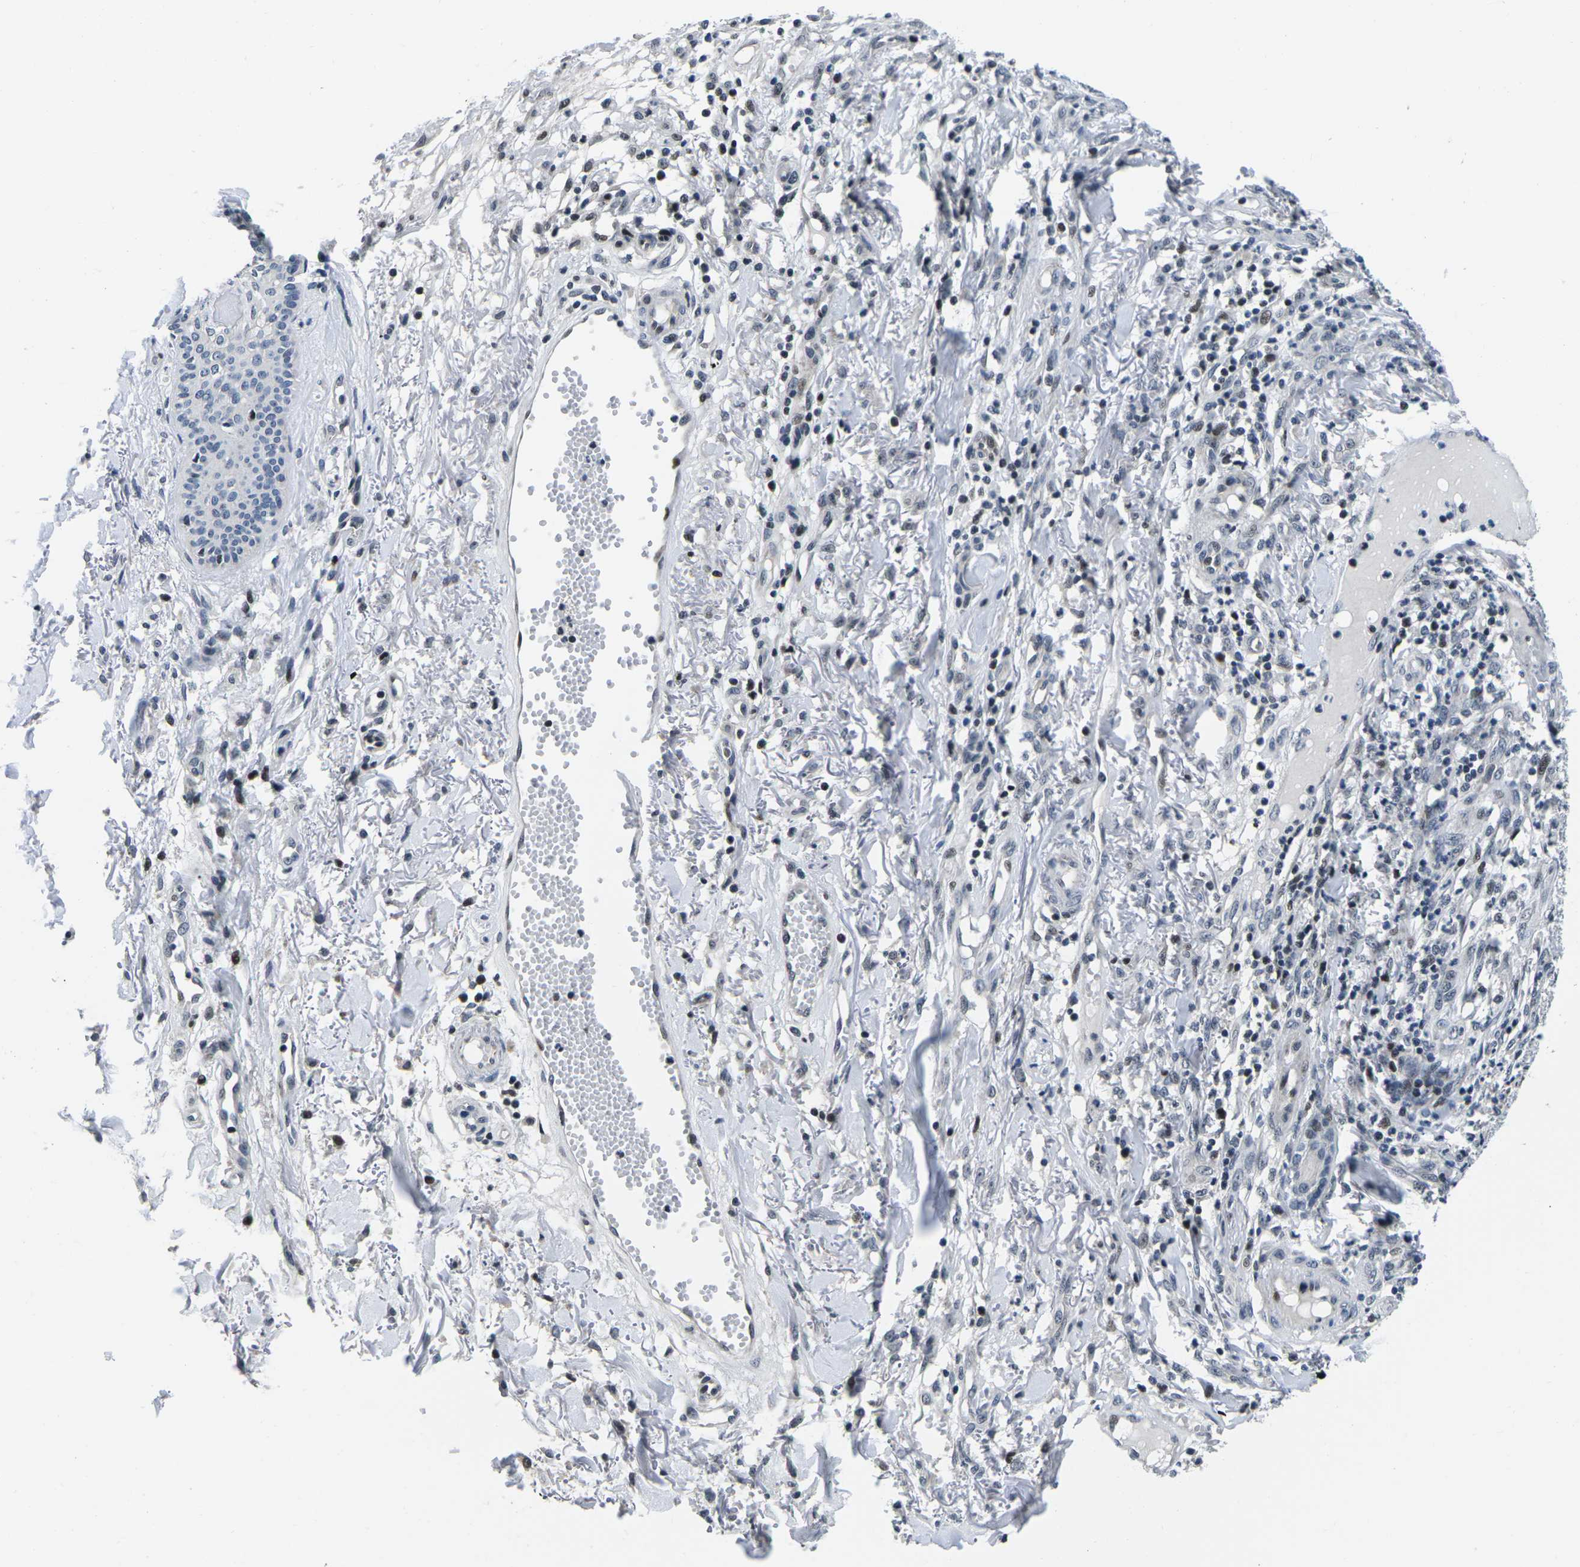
{"staining": {"intensity": "weak", "quantity": "<25%", "location": "nuclear"}, "tissue": "skin cancer", "cell_type": "Tumor cells", "image_type": "cancer", "snomed": [{"axis": "morphology", "description": "Squamous cell carcinoma, NOS"}, {"axis": "topography", "description": "Skin"}], "caption": "High power microscopy image of an immunohistochemistry (IHC) photomicrograph of skin cancer, revealing no significant expression in tumor cells.", "gene": "CDC73", "patient": {"sex": "female", "age": 80}}